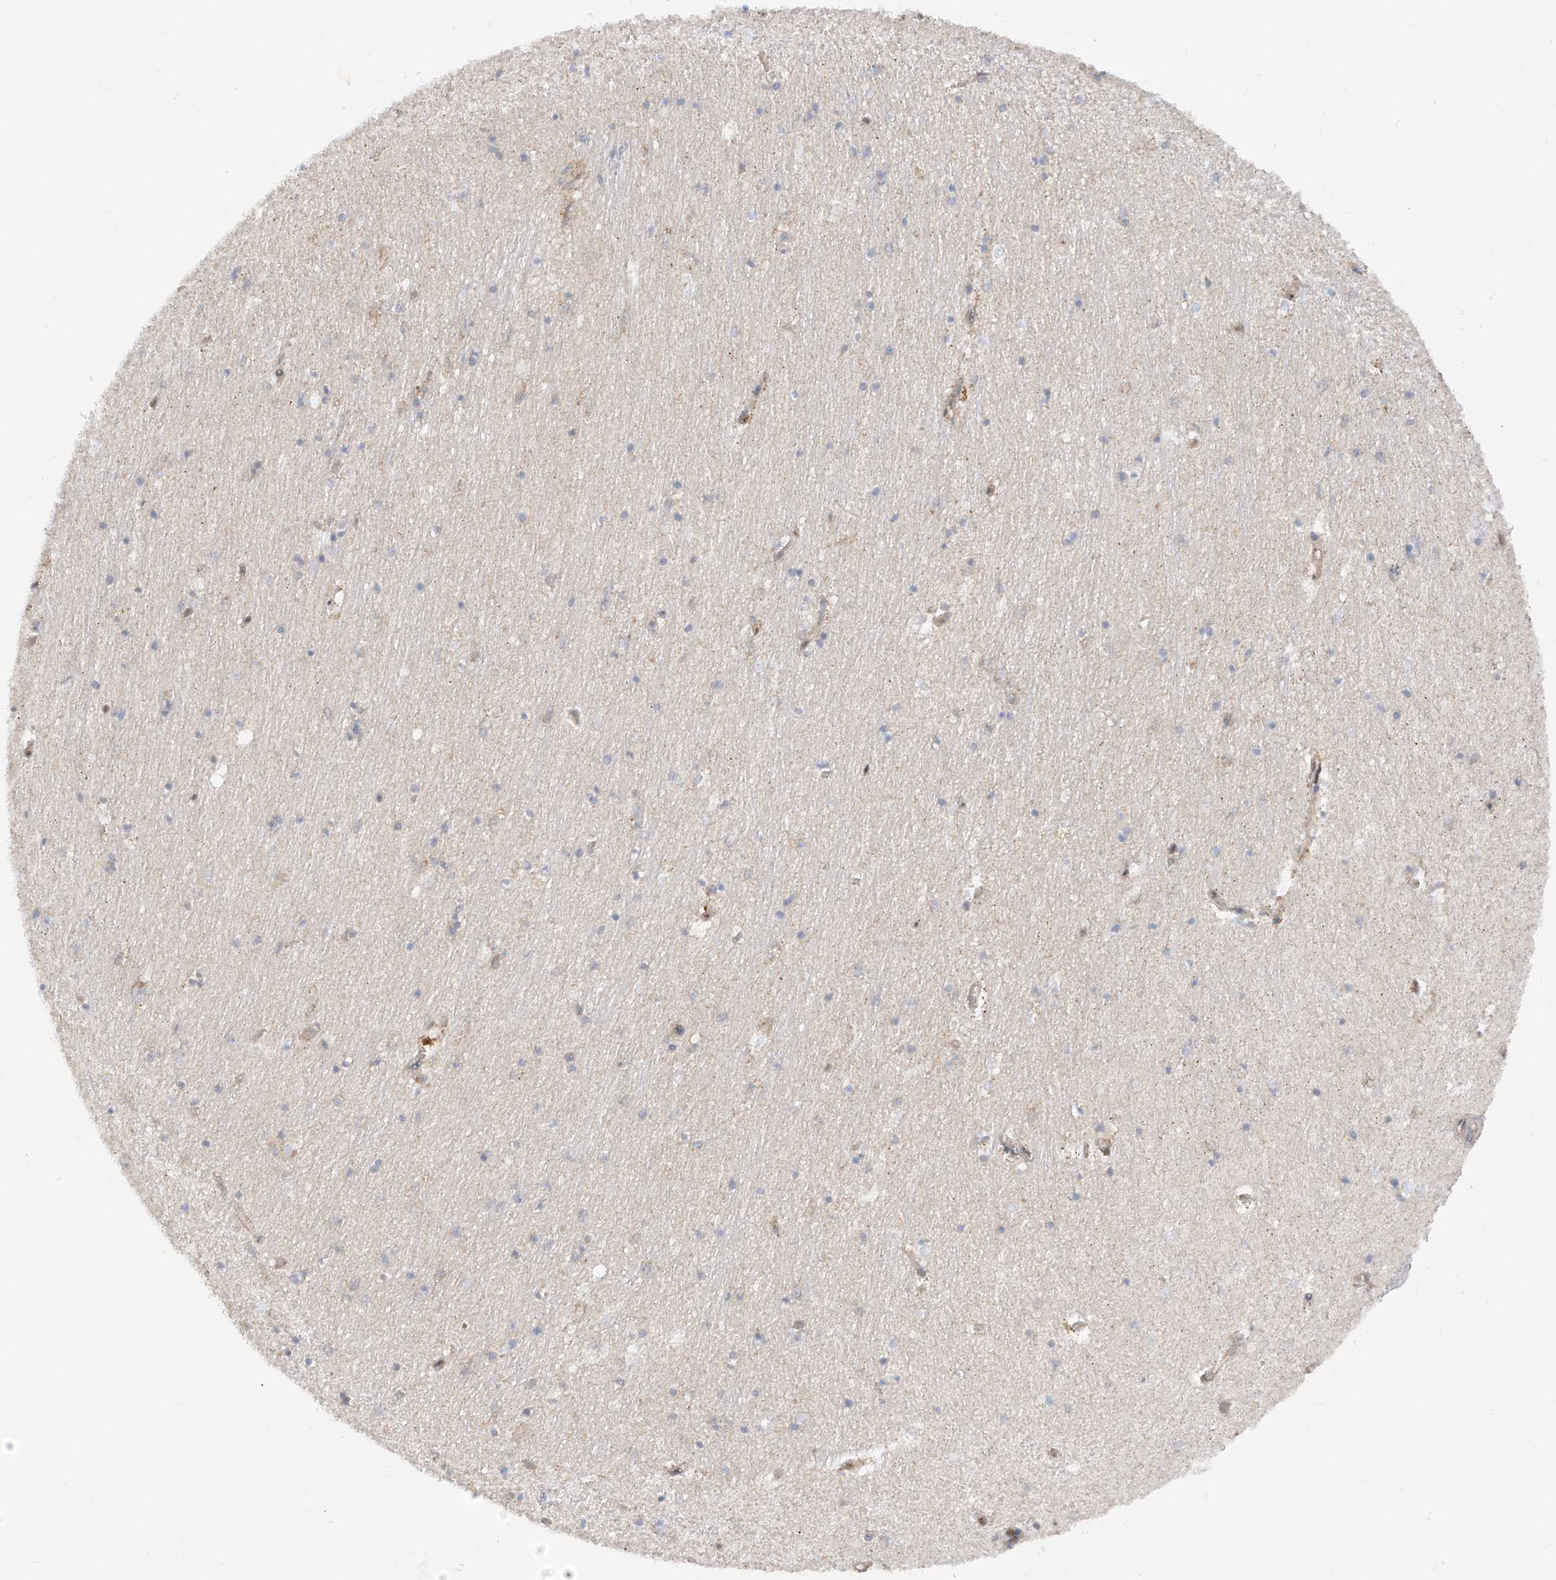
{"staining": {"intensity": "weak", "quantity": "<25%", "location": "nuclear"}, "tissue": "hippocampus", "cell_type": "Glial cells", "image_type": "normal", "snomed": [{"axis": "morphology", "description": "Normal tissue, NOS"}, {"axis": "topography", "description": "Hippocampus"}], "caption": "IHC histopathology image of normal hippocampus: hippocampus stained with DAB (3,3'-diaminobenzidine) shows no significant protein staining in glial cells. (DAB (3,3'-diaminobenzidine) immunohistochemistry (IHC) visualized using brightfield microscopy, high magnification).", "gene": "ZNF358", "patient": {"sex": "female", "age": 64}}